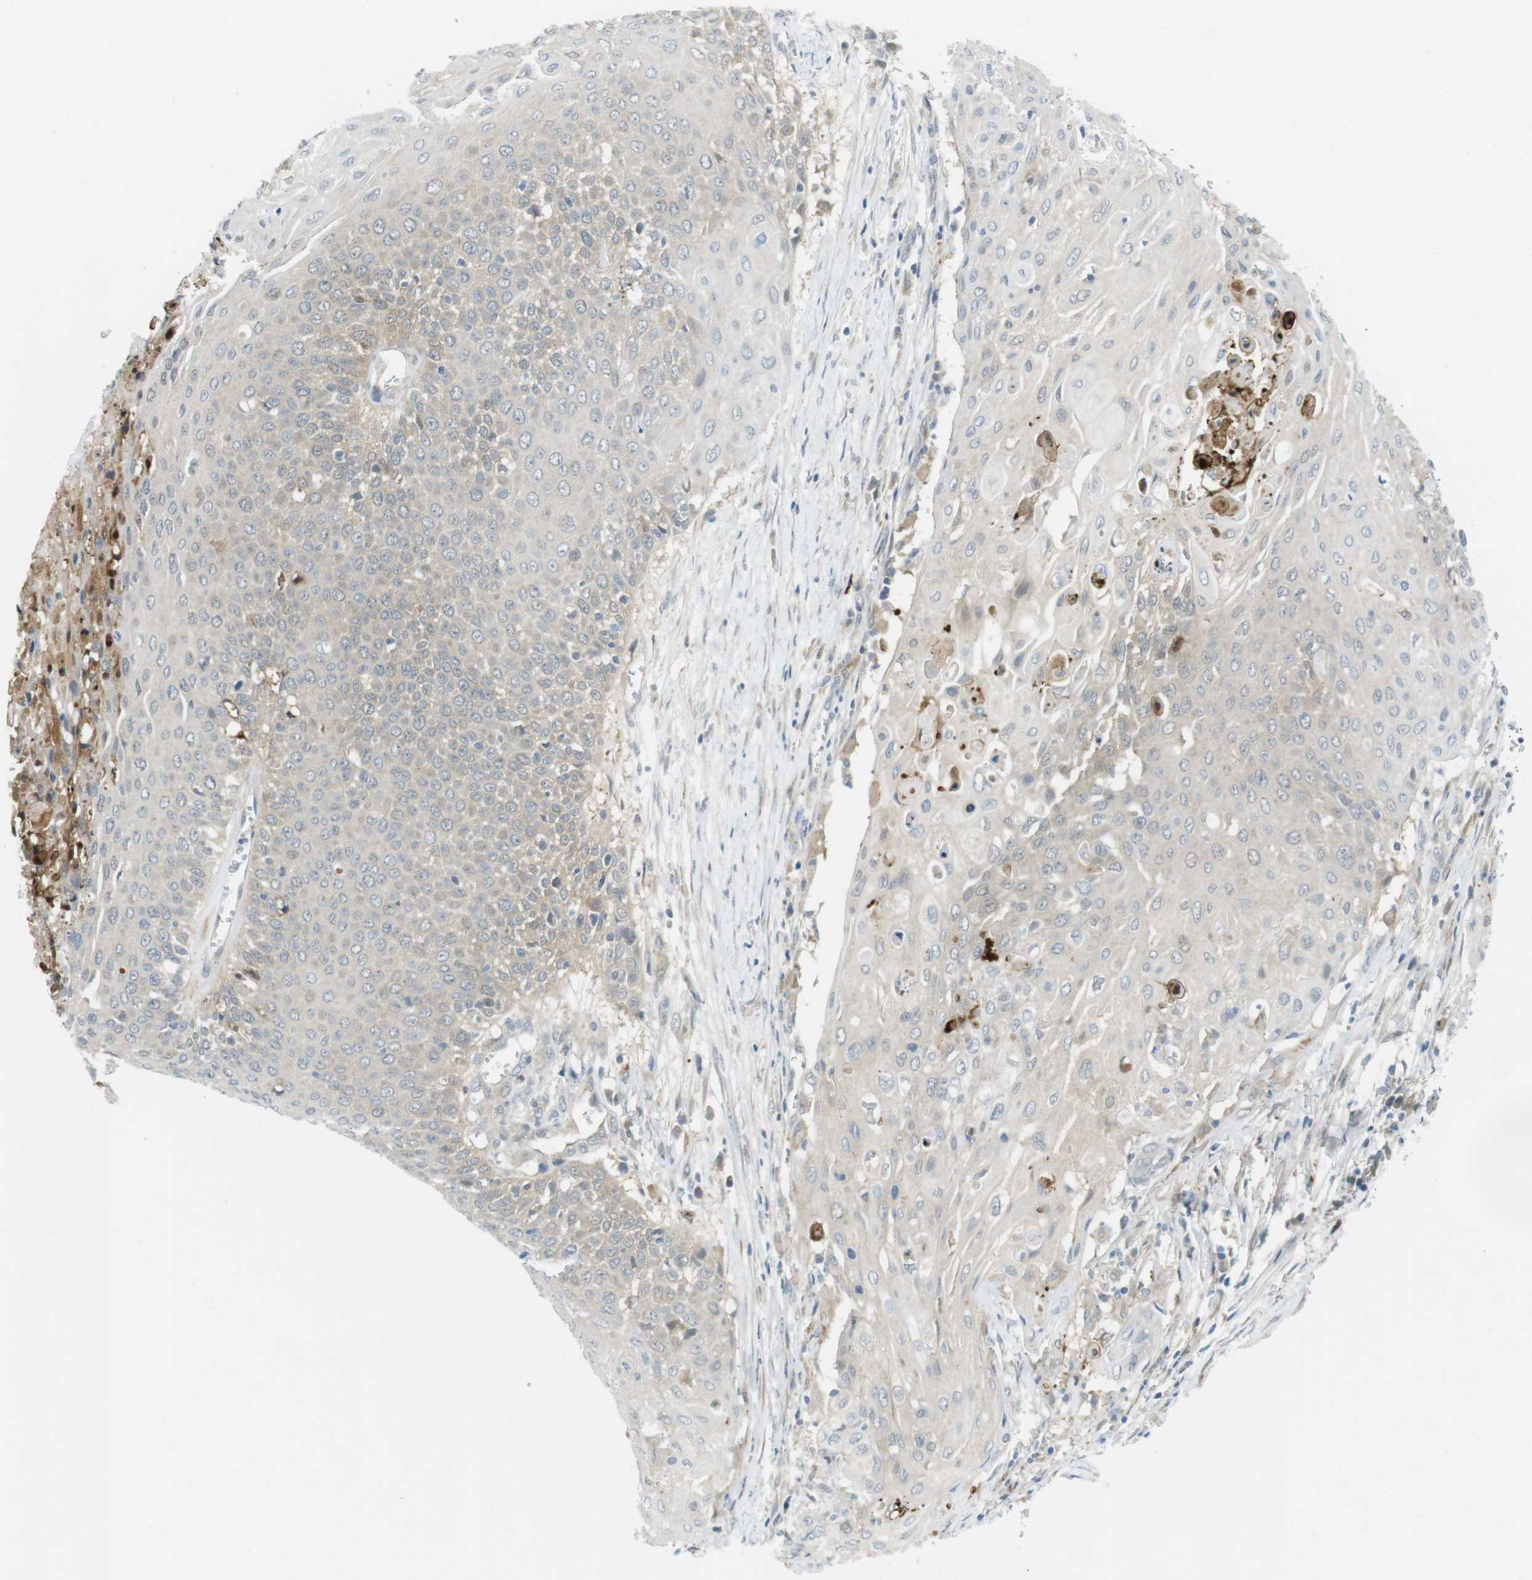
{"staining": {"intensity": "weak", "quantity": "25%-75%", "location": "cytoplasmic/membranous"}, "tissue": "cervical cancer", "cell_type": "Tumor cells", "image_type": "cancer", "snomed": [{"axis": "morphology", "description": "Squamous cell carcinoma, NOS"}, {"axis": "topography", "description": "Cervix"}], "caption": "Immunohistochemistry (IHC) image of neoplastic tissue: cervical squamous cell carcinoma stained using immunohistochemistry shows low levels of weak protein expression localized specifically in the cytoplasmic/membranous of tumor cells, appearing as a cytoplasmic/membranous brown color.", "gene": "CASP2", "patient": {"sex": "female", "age": 39}}